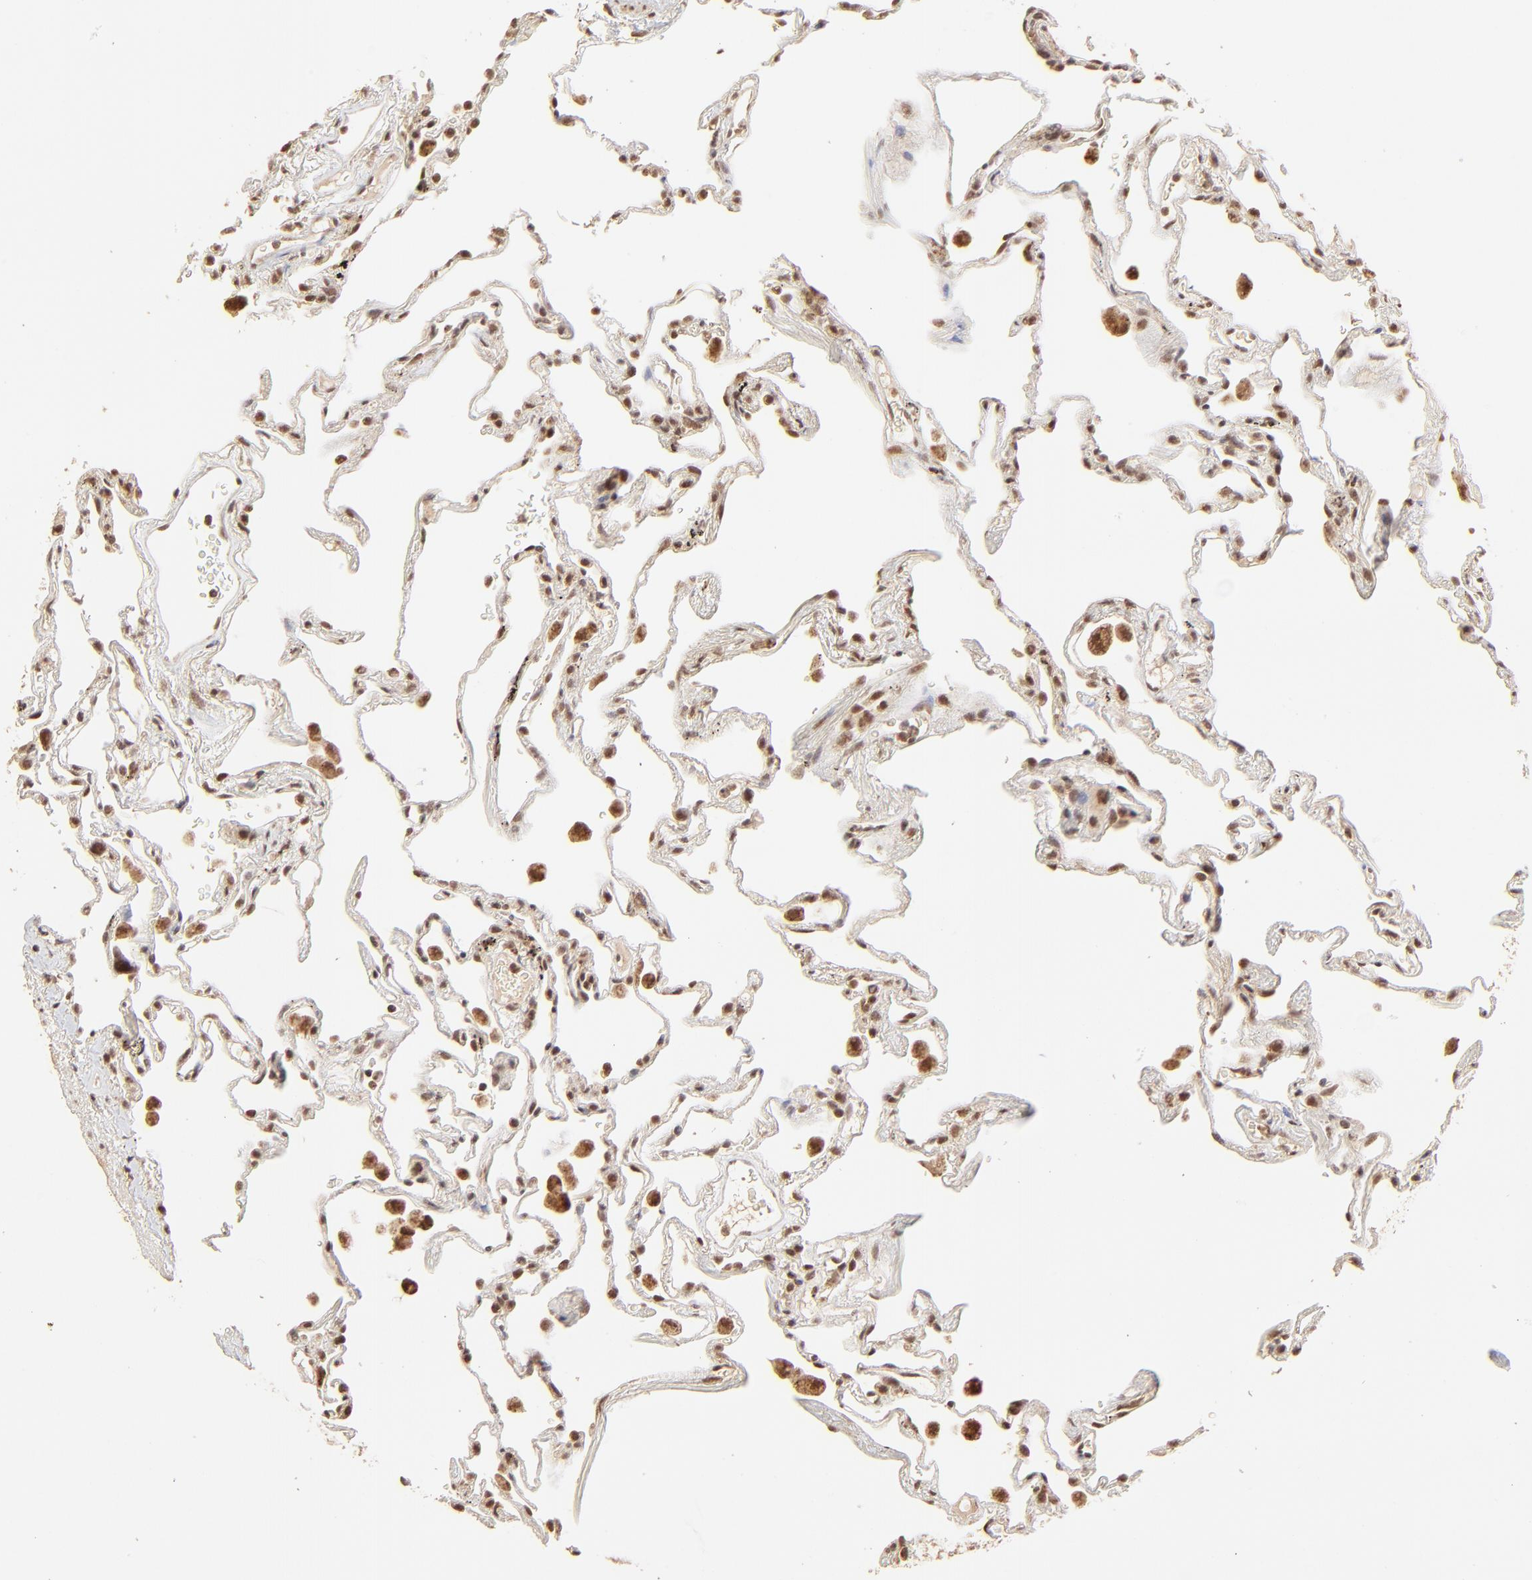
{"staining": {"intensity": "moderate", "quantity": "25%-75%", "location": "cytoplasmic/membranous"}, "tissue": "lung", "cell_type": "Alveolar cells", "image_type": "normal", "snomed": [{"axis": "morphology", "description": "Normal tissue, NOS"}, {"axis": "morphology", "description": "Inflammation, NOS"}, {"axis": "topography", "description": "Lung"}], "caption": "The photomicrograph reveals staining of benign lung, revealing moderate cytoplasmic/membranous protein expression (brown color) within alveolar cells.", "gene": "MED15", "patient": {"sex": "male", "age": 69}}